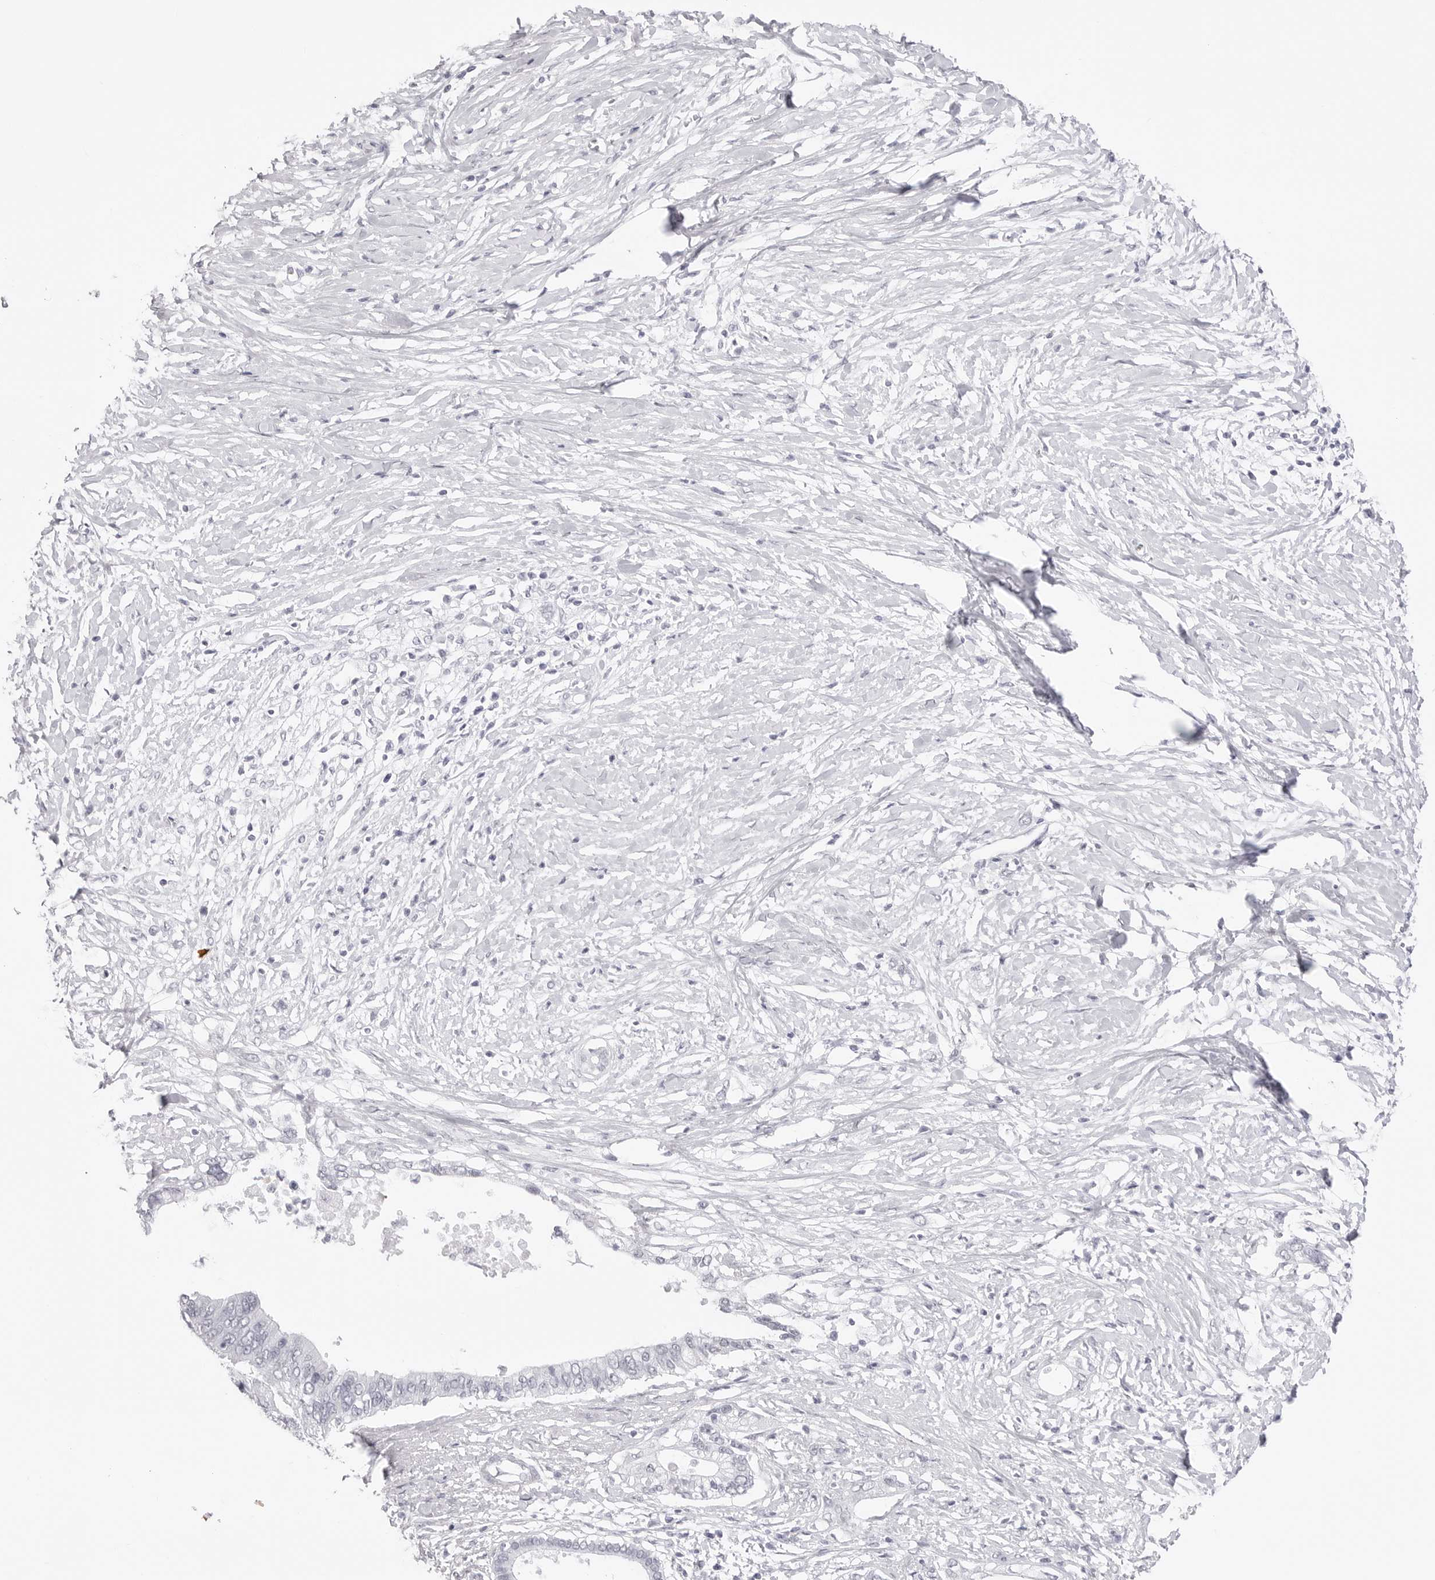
{"staining": {"intensity": "negative", "quantity": "none", "location": "none"}, "tissue": "pancreatic cancer", "cell_type": "Tumor cells", "image_type": "cancer", "snomed": [{"axis": "morphology", "description": "Normal tissue, NOS"}, {"axis": "morphology", "description": "Adenocarcinoma, NOS"}, {"axis": "topography", "description": "Pancreas"}, {"axis": "topography", "description": "Peripheral nerve tissue"}], "caption": "Tumor cells show no significant expression in pancreatic cancer (adenocarcinoma).", "gene": "TSSK1B", "patient": {"sex": "male", "age": 59}}